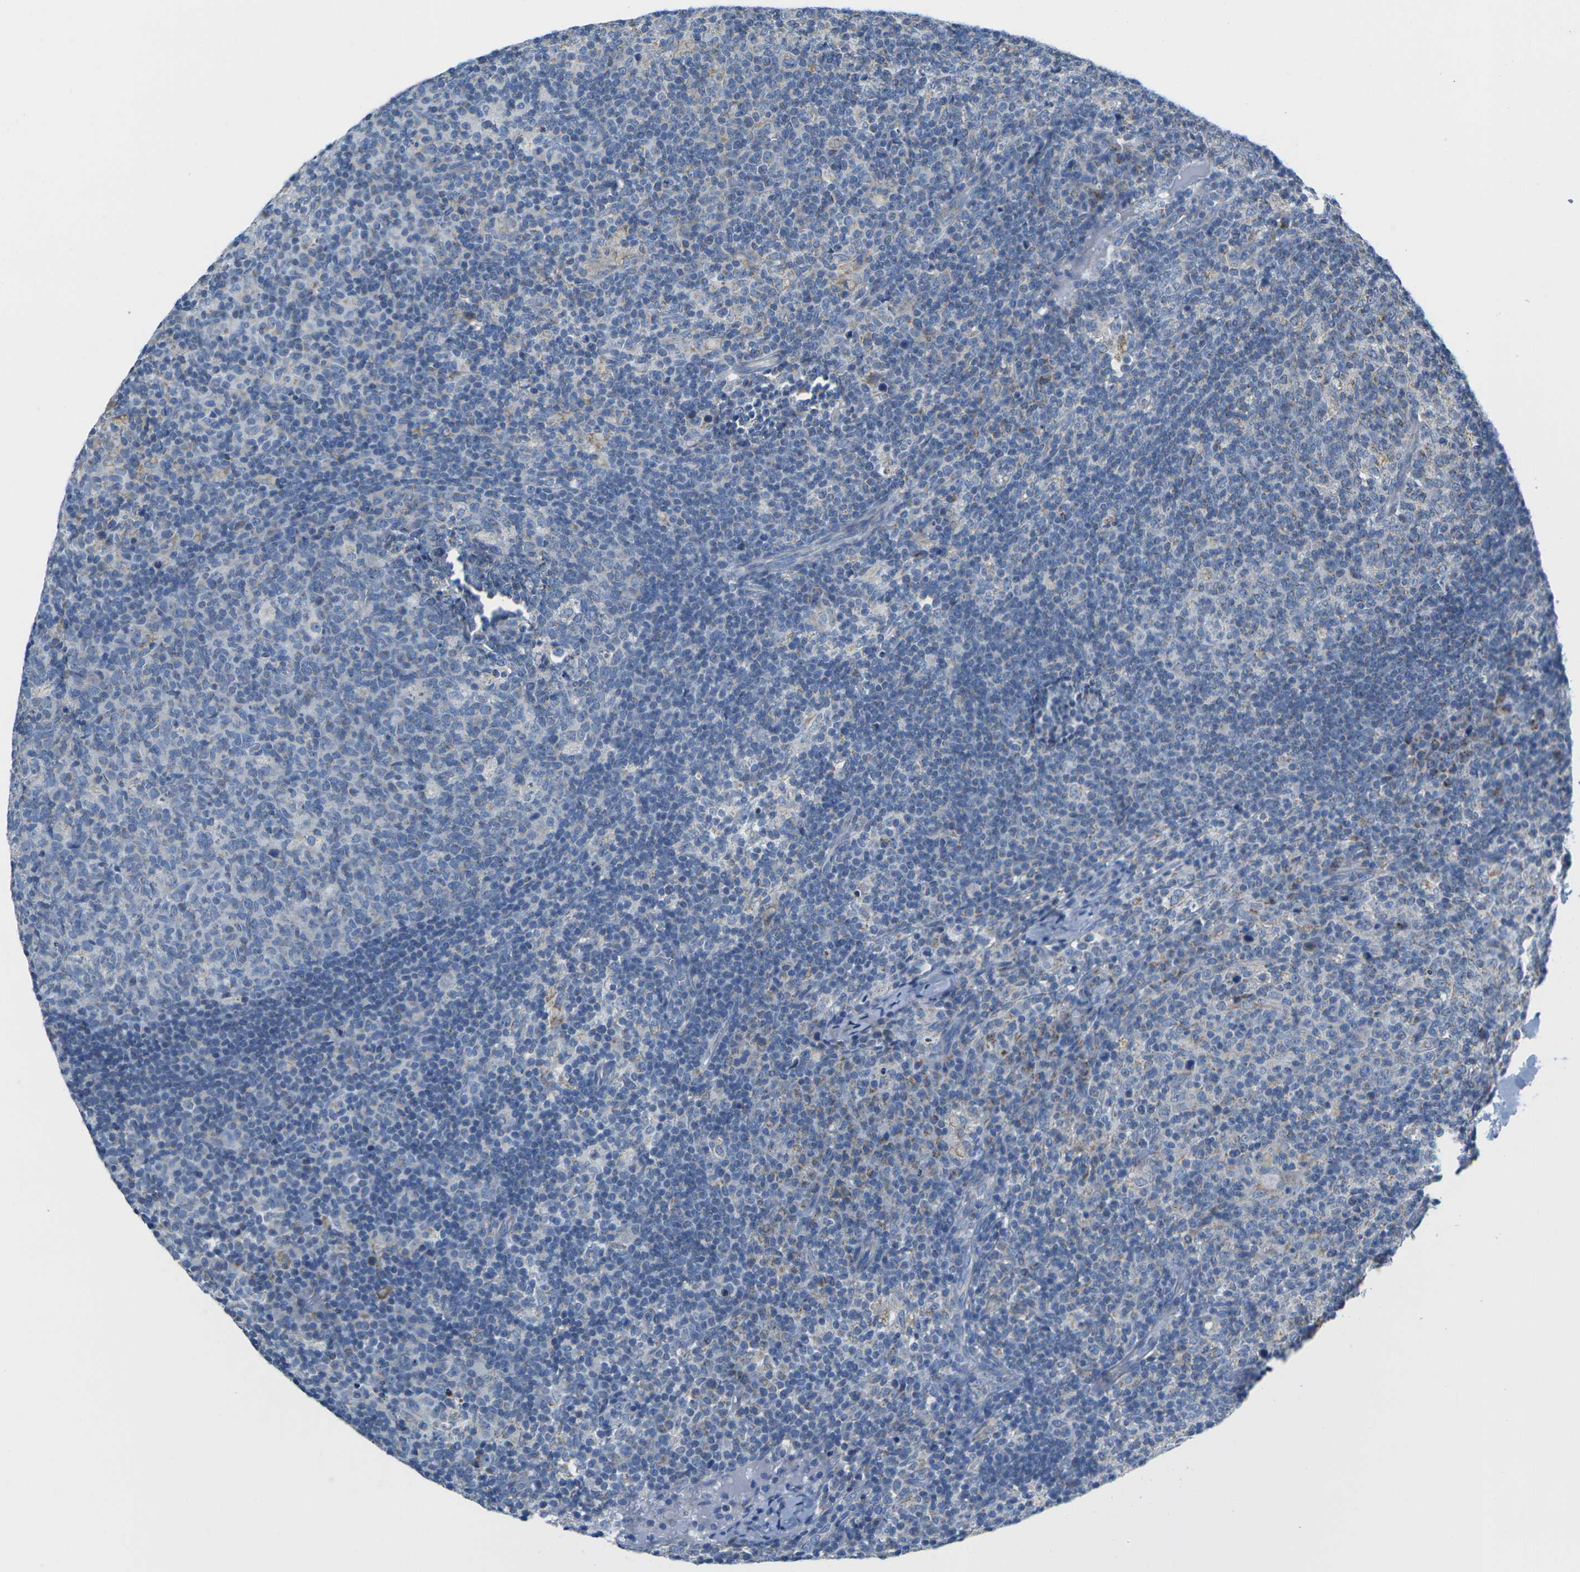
{"staining": {"intensity": "negative", "quantity": "none", "location": "none"}, "tissue": "lymph node", "cell_type": "Germinal center cells", "image_type": "normal", "snomed": [{"axis": "morphology", "description": "Normal tissue, NOS"}, {"axis": "morphology", "description": "Inflammation, NOS"}, {"axis": "topography", "description": "Lymph node"}], "caption": "Unremarkable lymph node was stained to show a protein in brown. There is no significant expression in germinal center cells.", "gene": "TMEM204", "patient": {"sex": "male", "age": 55}}